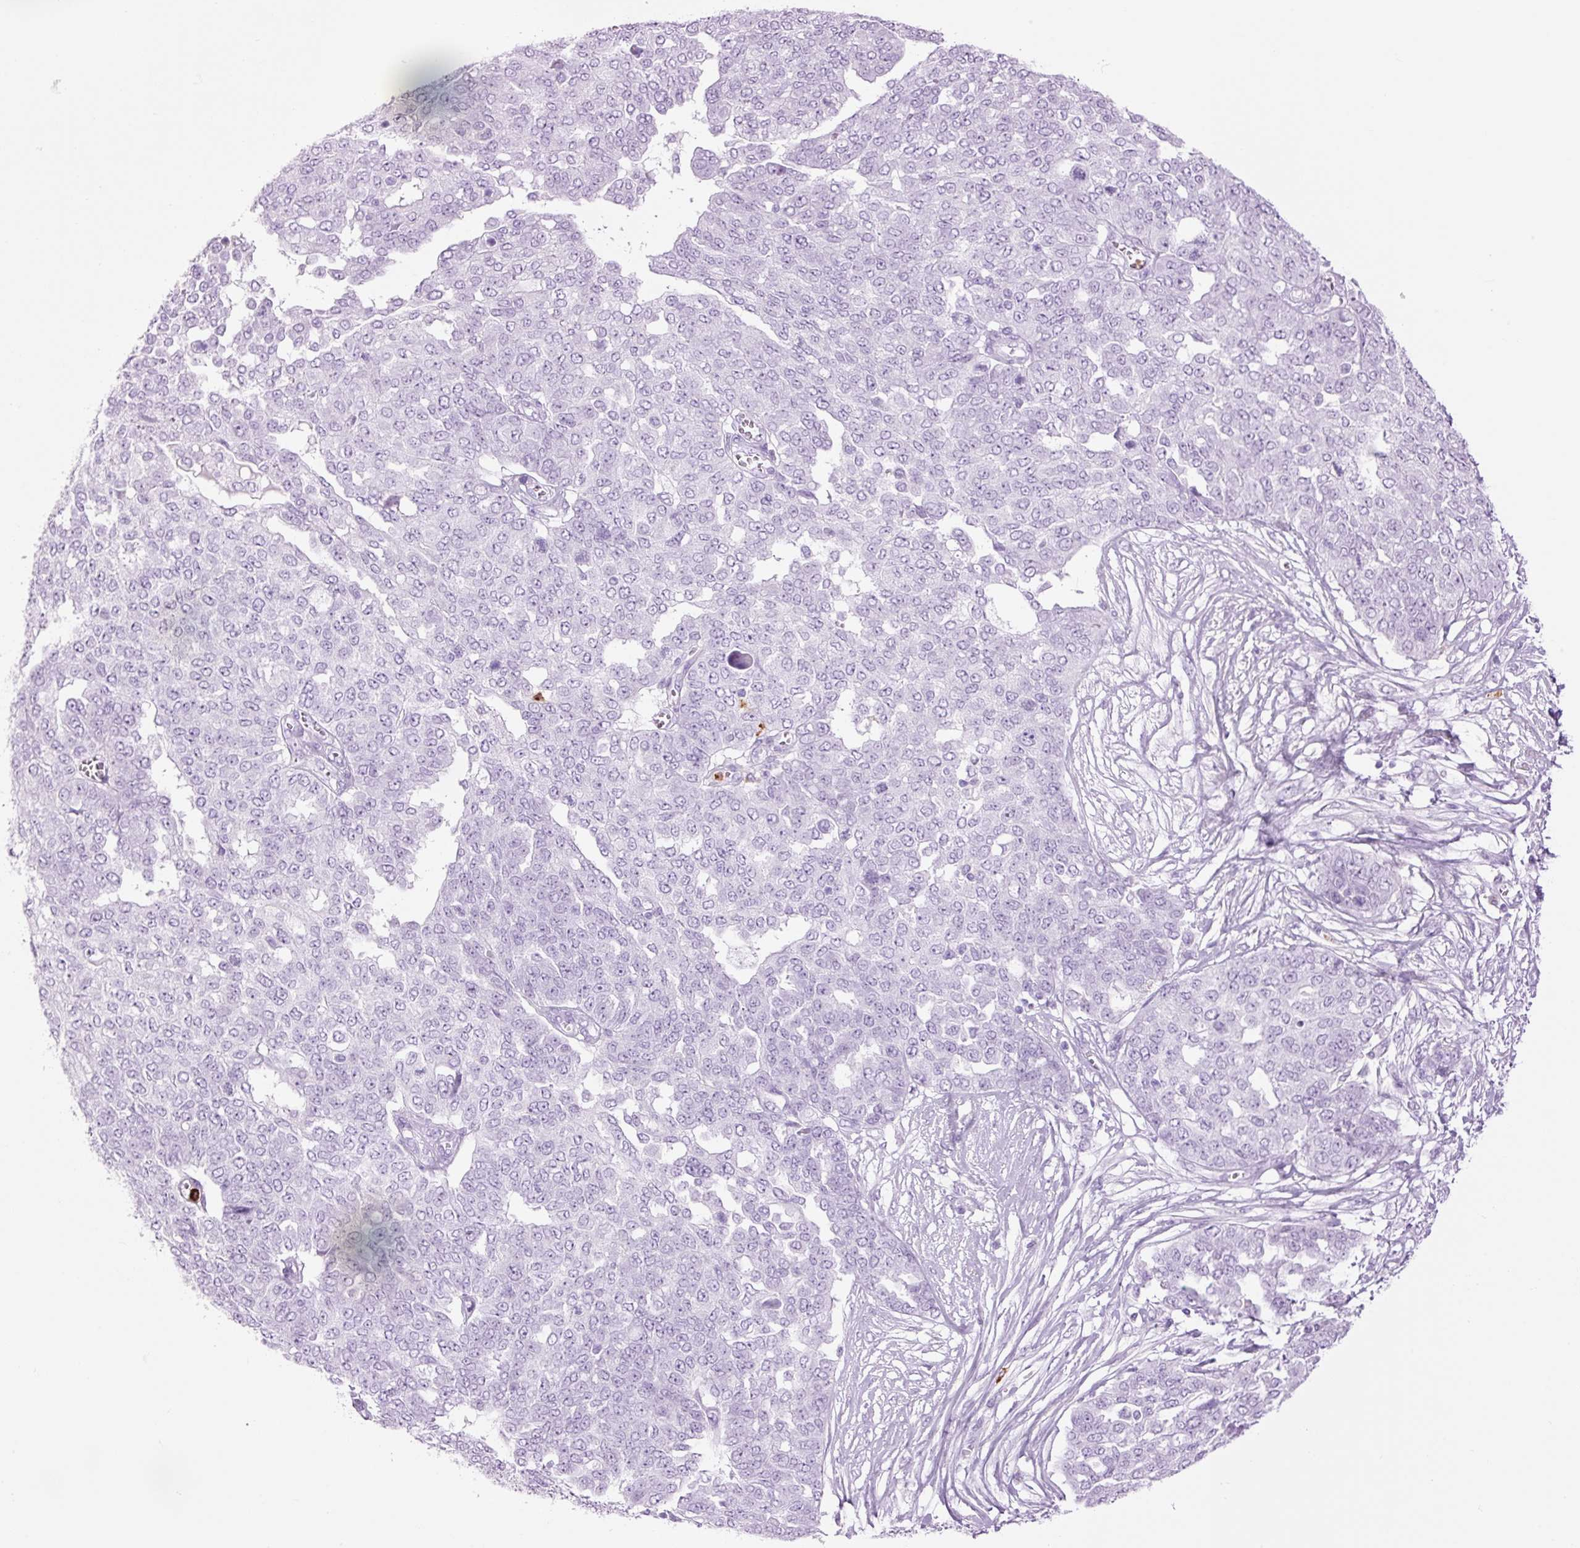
{"staining": {"intensity": "negative", "quantity": "none", "location": "none"}, "tissue": "ovarian cancer", "cell_type": "Tumor cells", "image_type": "cancer", "snomed": [{"axis": "morphology", "description": "Cystadenocarcinoma, serous, NOS"}, {"axis": "topography", "description": "Soft tissue"}, {"axis": "topography", "description": "Ovary"}], "caption": "Immunohistochemistry image of ovarian cancer stained for a protein (brown), which reveals no staining in tumor cells.", "gene": "LYZ", "patient": {"sex": "female", "age": 57}}